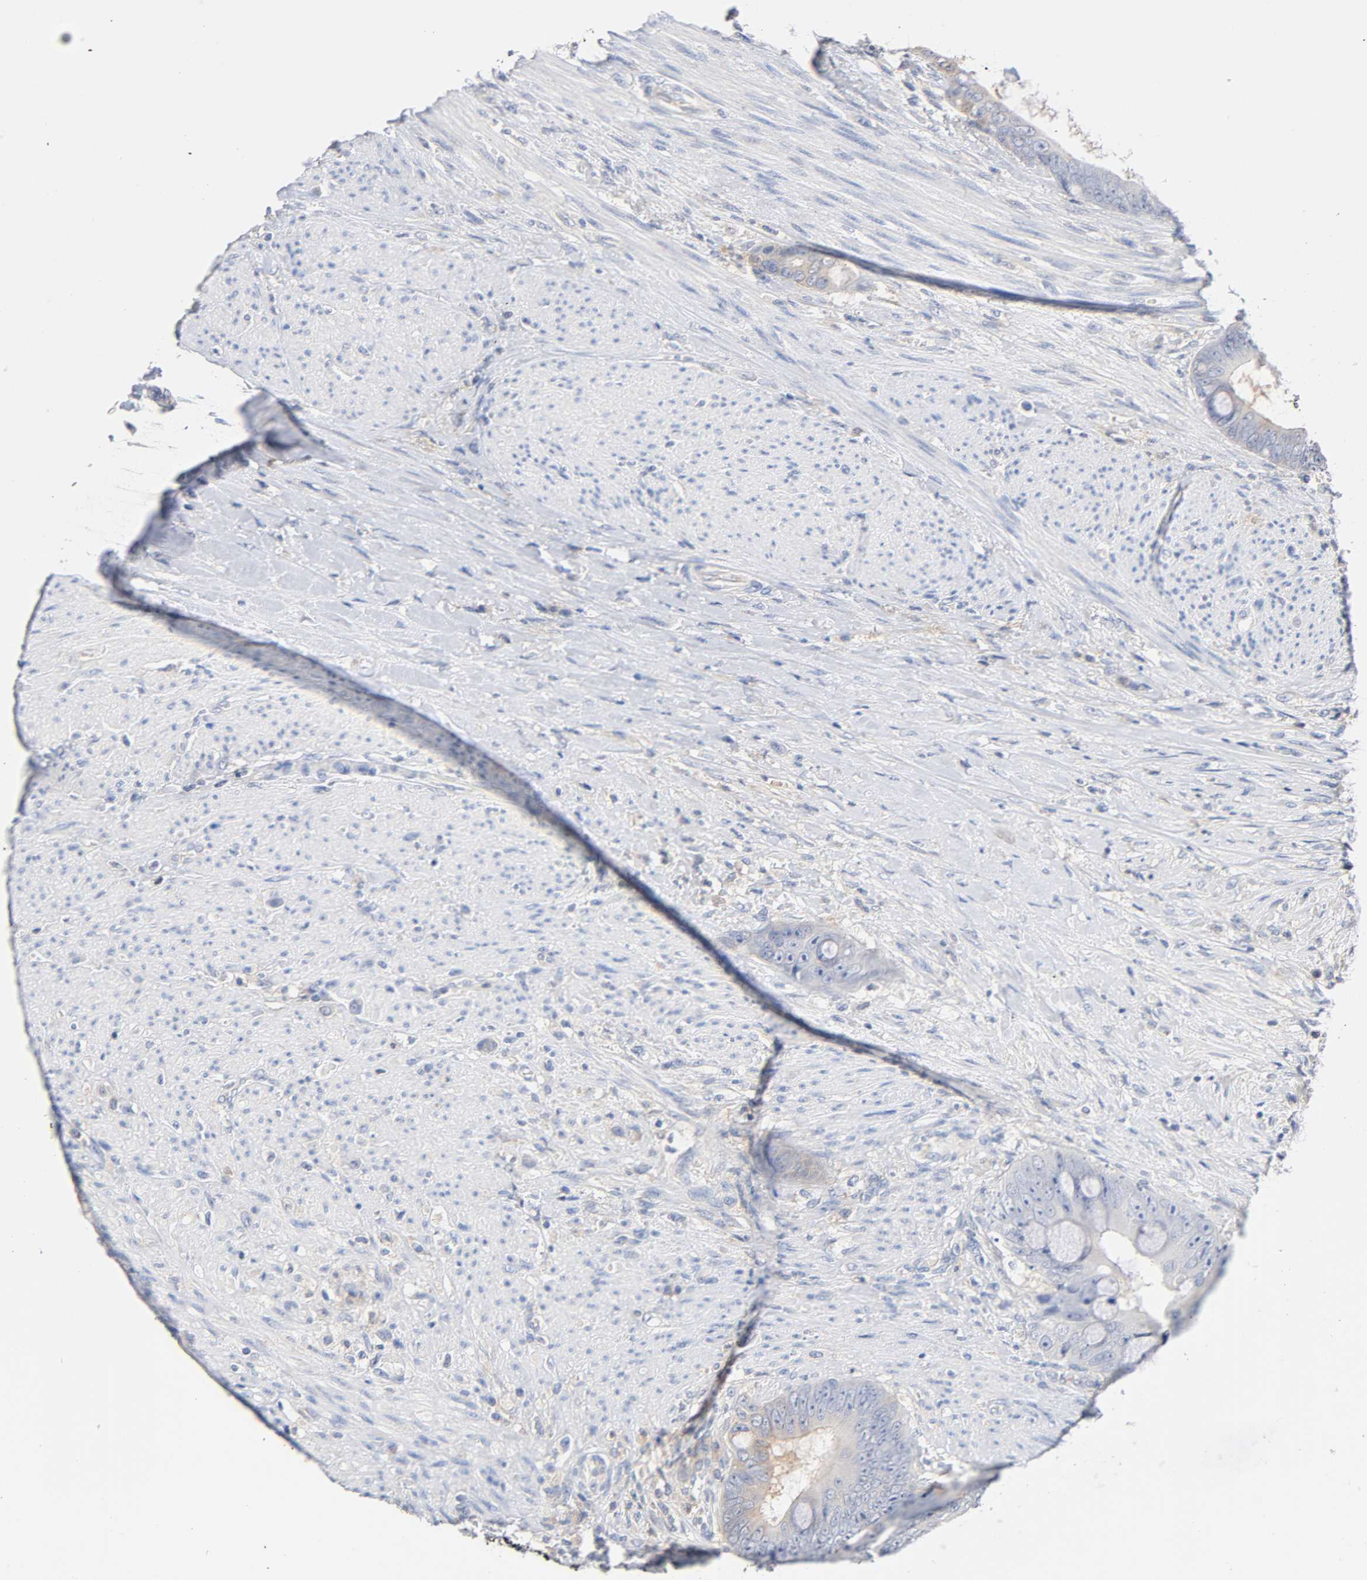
{"staining": {"intensity": "weak", "quantity": "<25%", "location": "cytoplasmic/membranous"}, "tissue": "colorectal cancer", "cell_type": "Tumor cells", "image_type": "cancer", "snomed": [{"axis": "morphology", "description": "Adenocarcinoma, NOS"}, {"axis": "topography", "description": "Rectum"}], "caption": "Colorectal adenocarcinoma was stained to show a protein in brown. There is no significant staining in tumor cells.", "gene": "MALT1", "patient": {"sex": "female", "age": 77}}